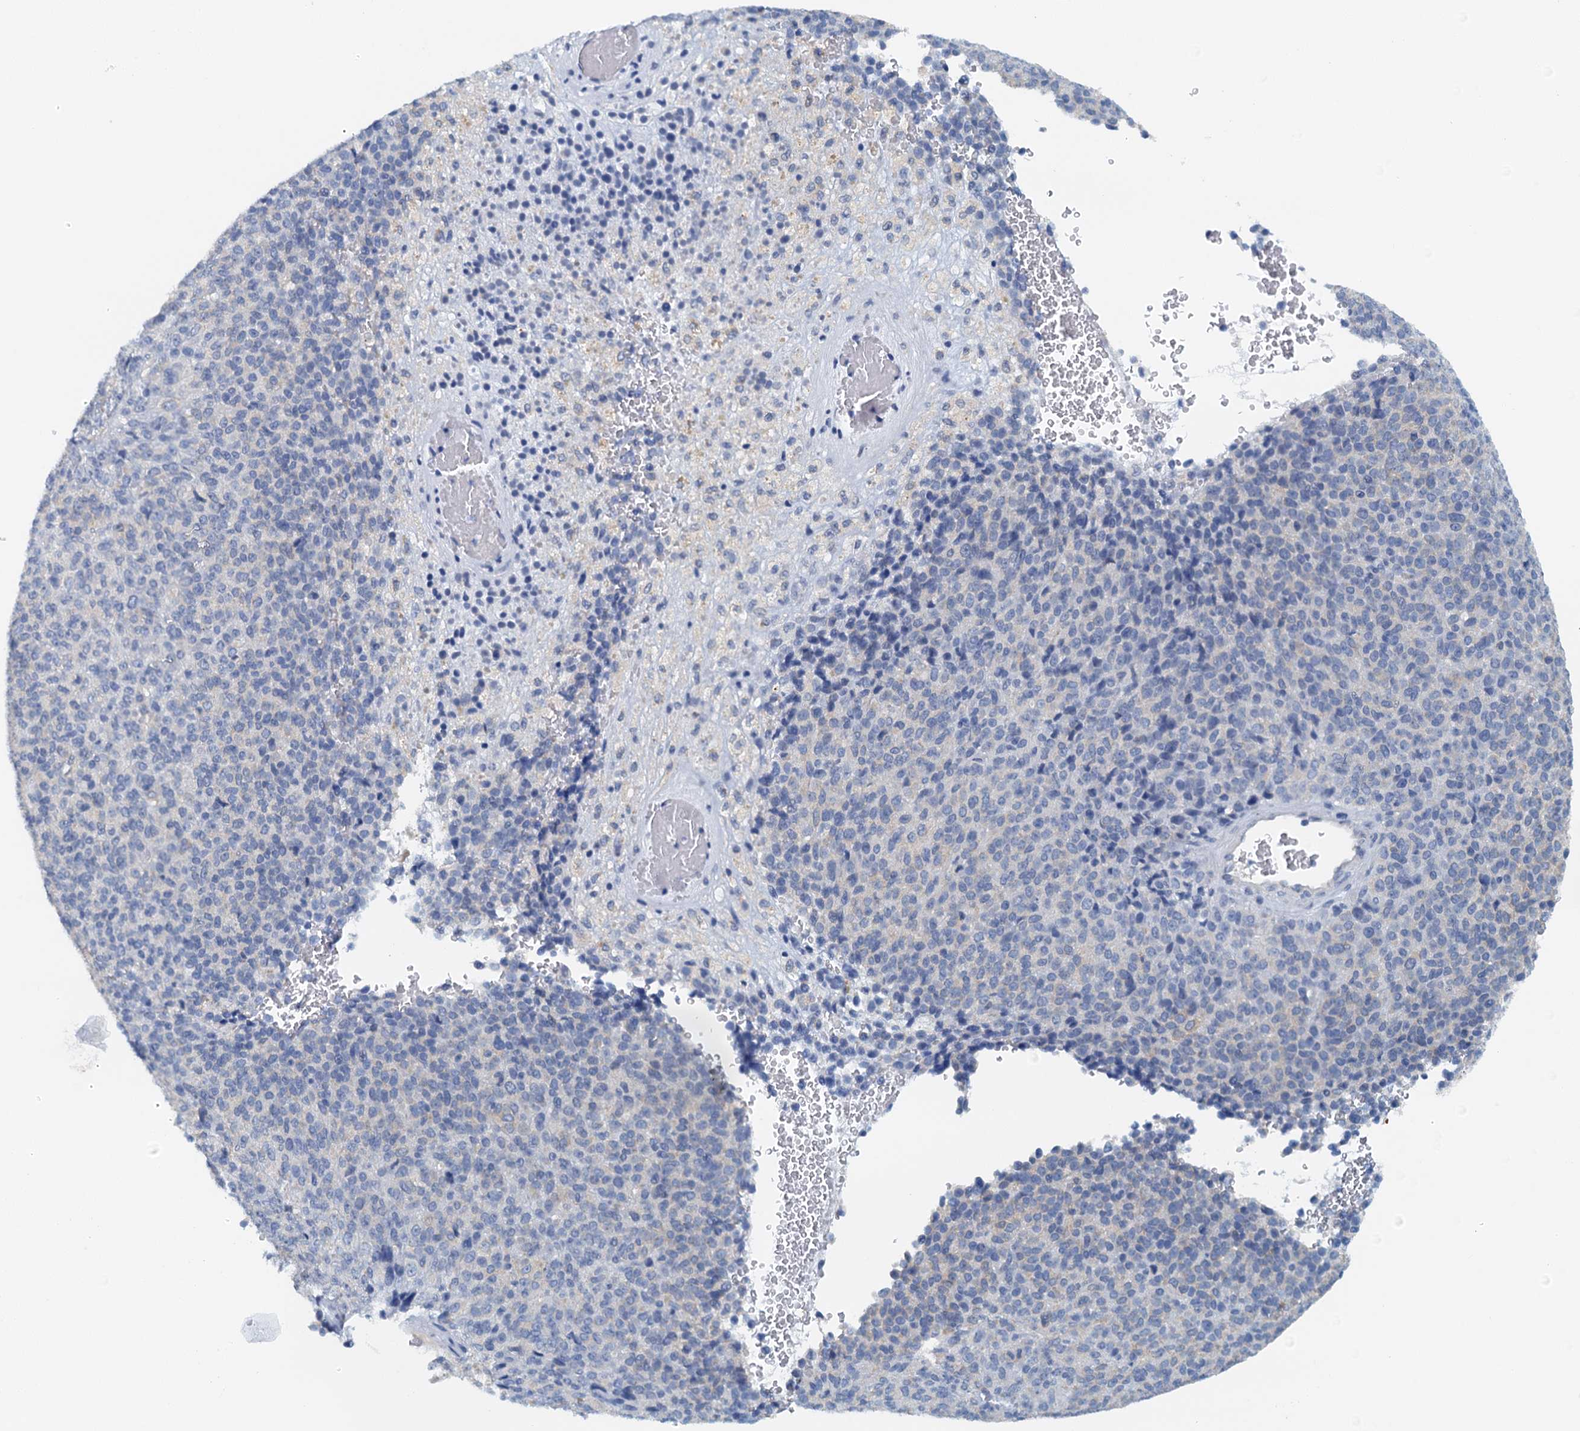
{"staining": {"intensity": "negative", "quantity": "none", "location": "none"}, "tissue": "melanoma", "cell_type": "Tumor cells", "image_type": "cancer", "snomed": [{"axis": "morphology", "description": "Malignant melanoma, Metastatic site"}, {"axis": "topography", "description": "Brain"}], "caption": "Immunohistochemical staining of malignant melanoma (metastatic site) shows no significant positivity in tumor cells.", "gene": "DTD1", "patient": {"sex": "female", "age": 56}}